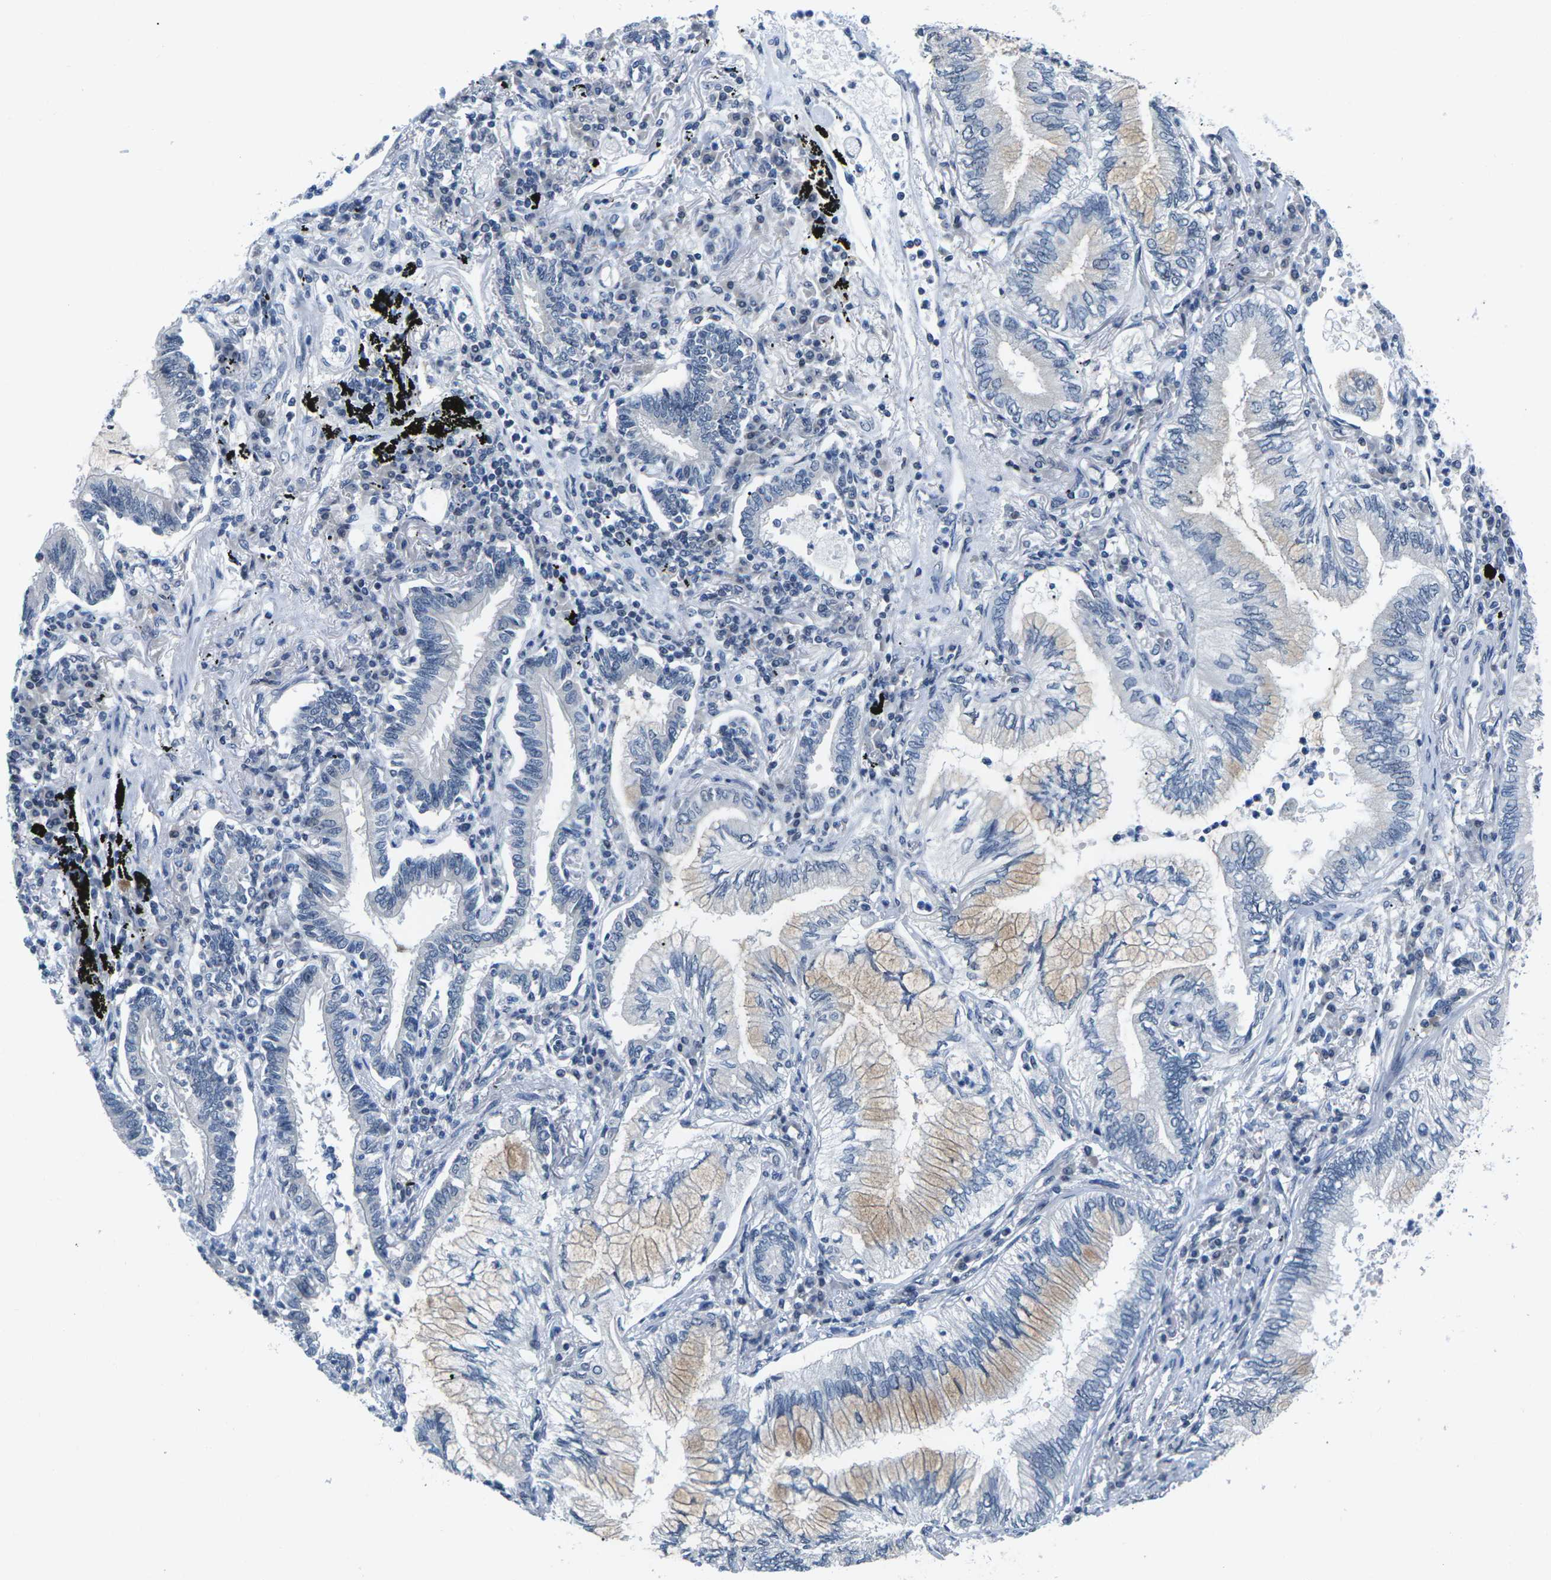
{"staining": {"intensity": "negative", "quantity": "none", "location": "none"}, "tissue": "lung cancer", "cell_type": "Tumor cells", "image_type": "cancer", "snomed": [{"axis": "morphology", "description": "Normal tissue, NOS"}, {"axis": "morphology", "description": "Adenocarcinoma, NOS"}, {"axis": "topography", "description": "Bronchus"}, {"axis": "topography", "description": "Lung"}], "caption": "Protein analysis of adenocarcinoma (lung) exhibits no significant positivity in tumor cells.", "gene": "NSRP1", "patient": {"sex": "female", "age": 70}}